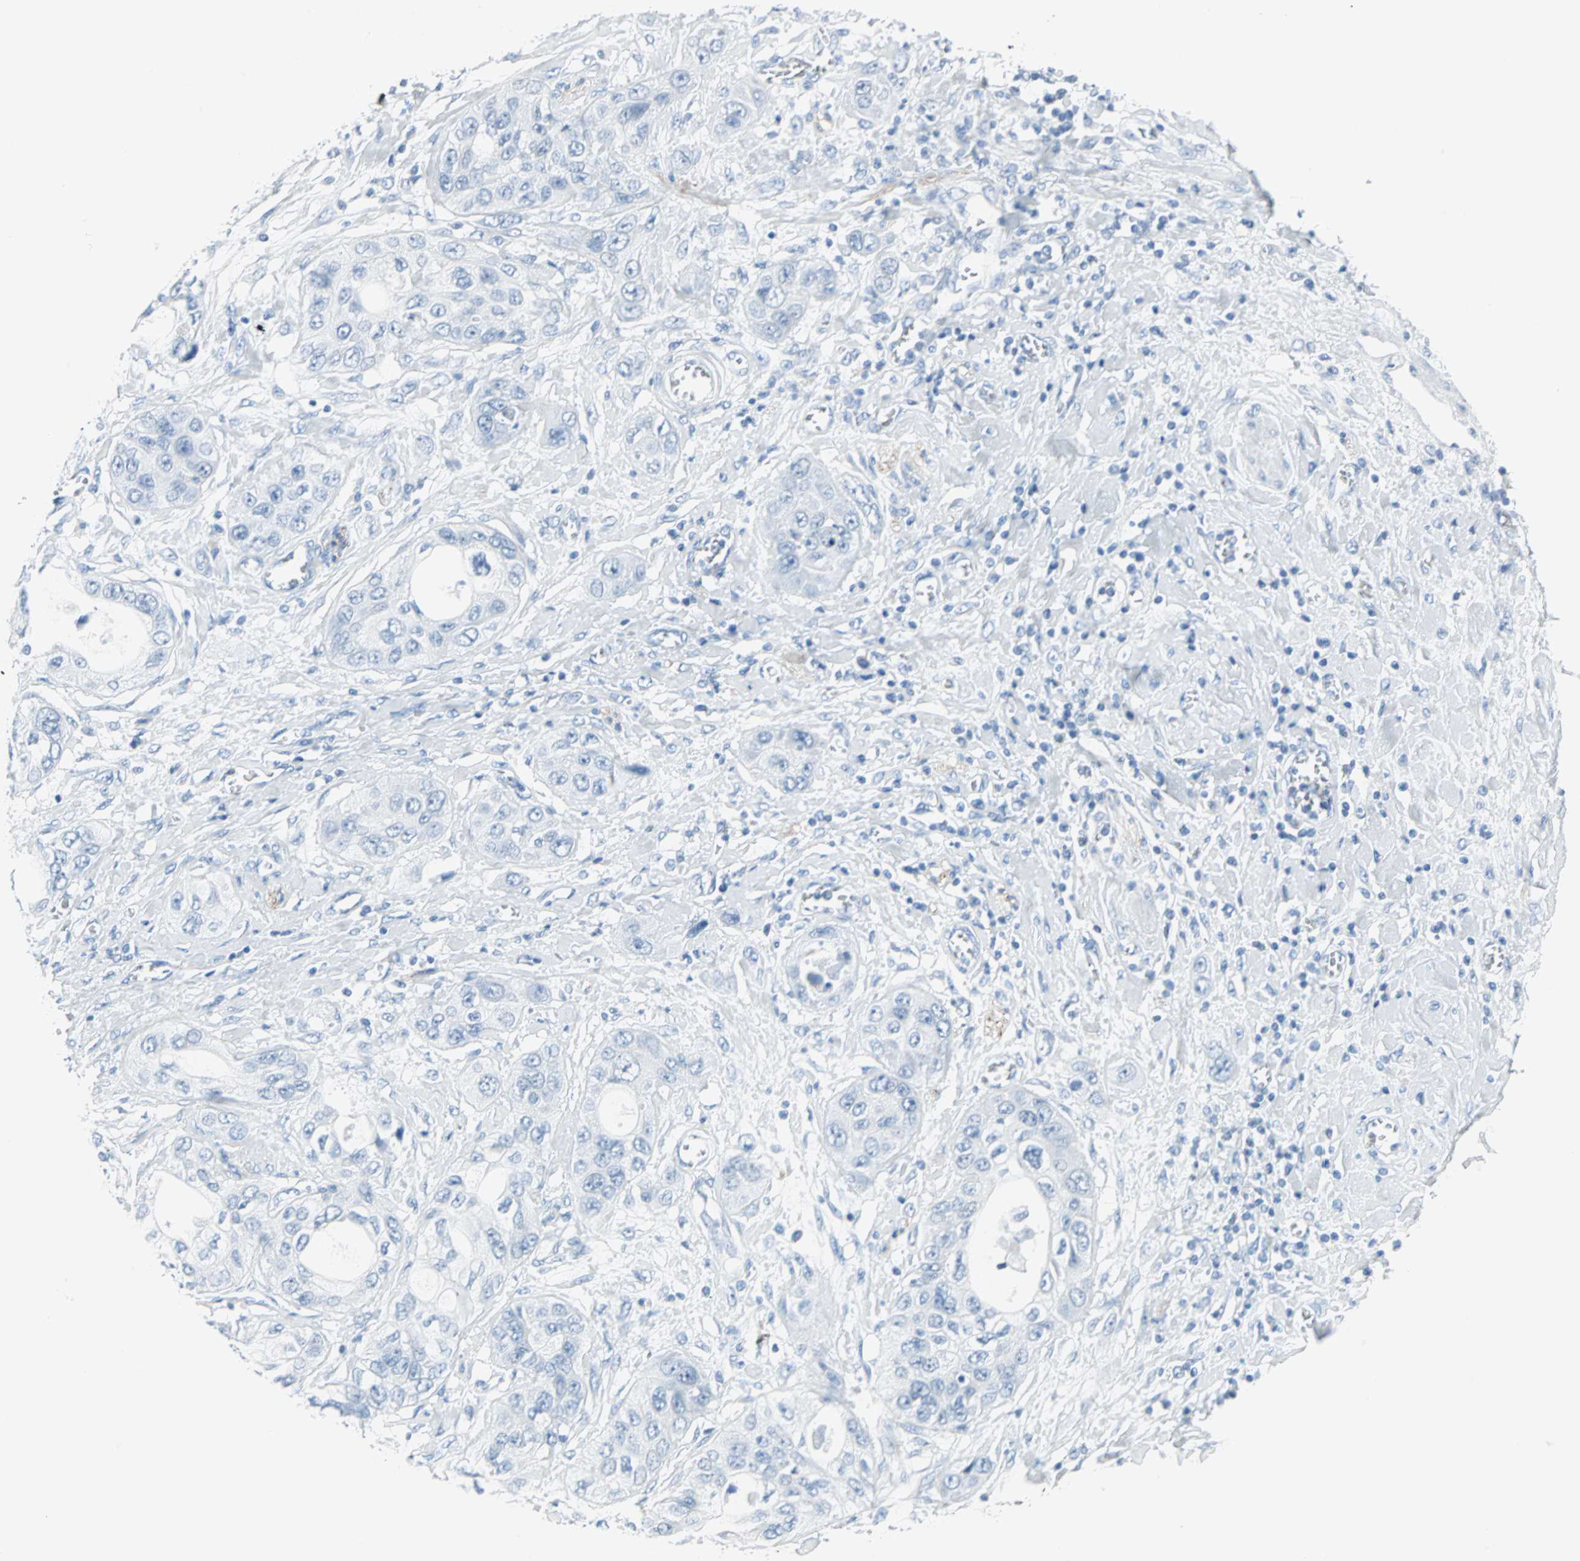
{"staining": {"intensity": "negative", "quantity": "none", "location": "none"}, "tissue": "pancreatic cancer", "cell_type": "Tumor cells", "image_type": "cancer", "snomed": [{"axis": "morphology", "description": "Adenocarcinoma, NOS"}, {"axis": "topography", "description": "Pancreas"}], "caption": "A histopathology image of pancreatic cancer stained for a protein demonstrates no brown staining in tumor cells. (IHC, brightfield microscopy, high magnification).", "gene": "STX1A", "patient": {"sex": "female", "age": 70}}